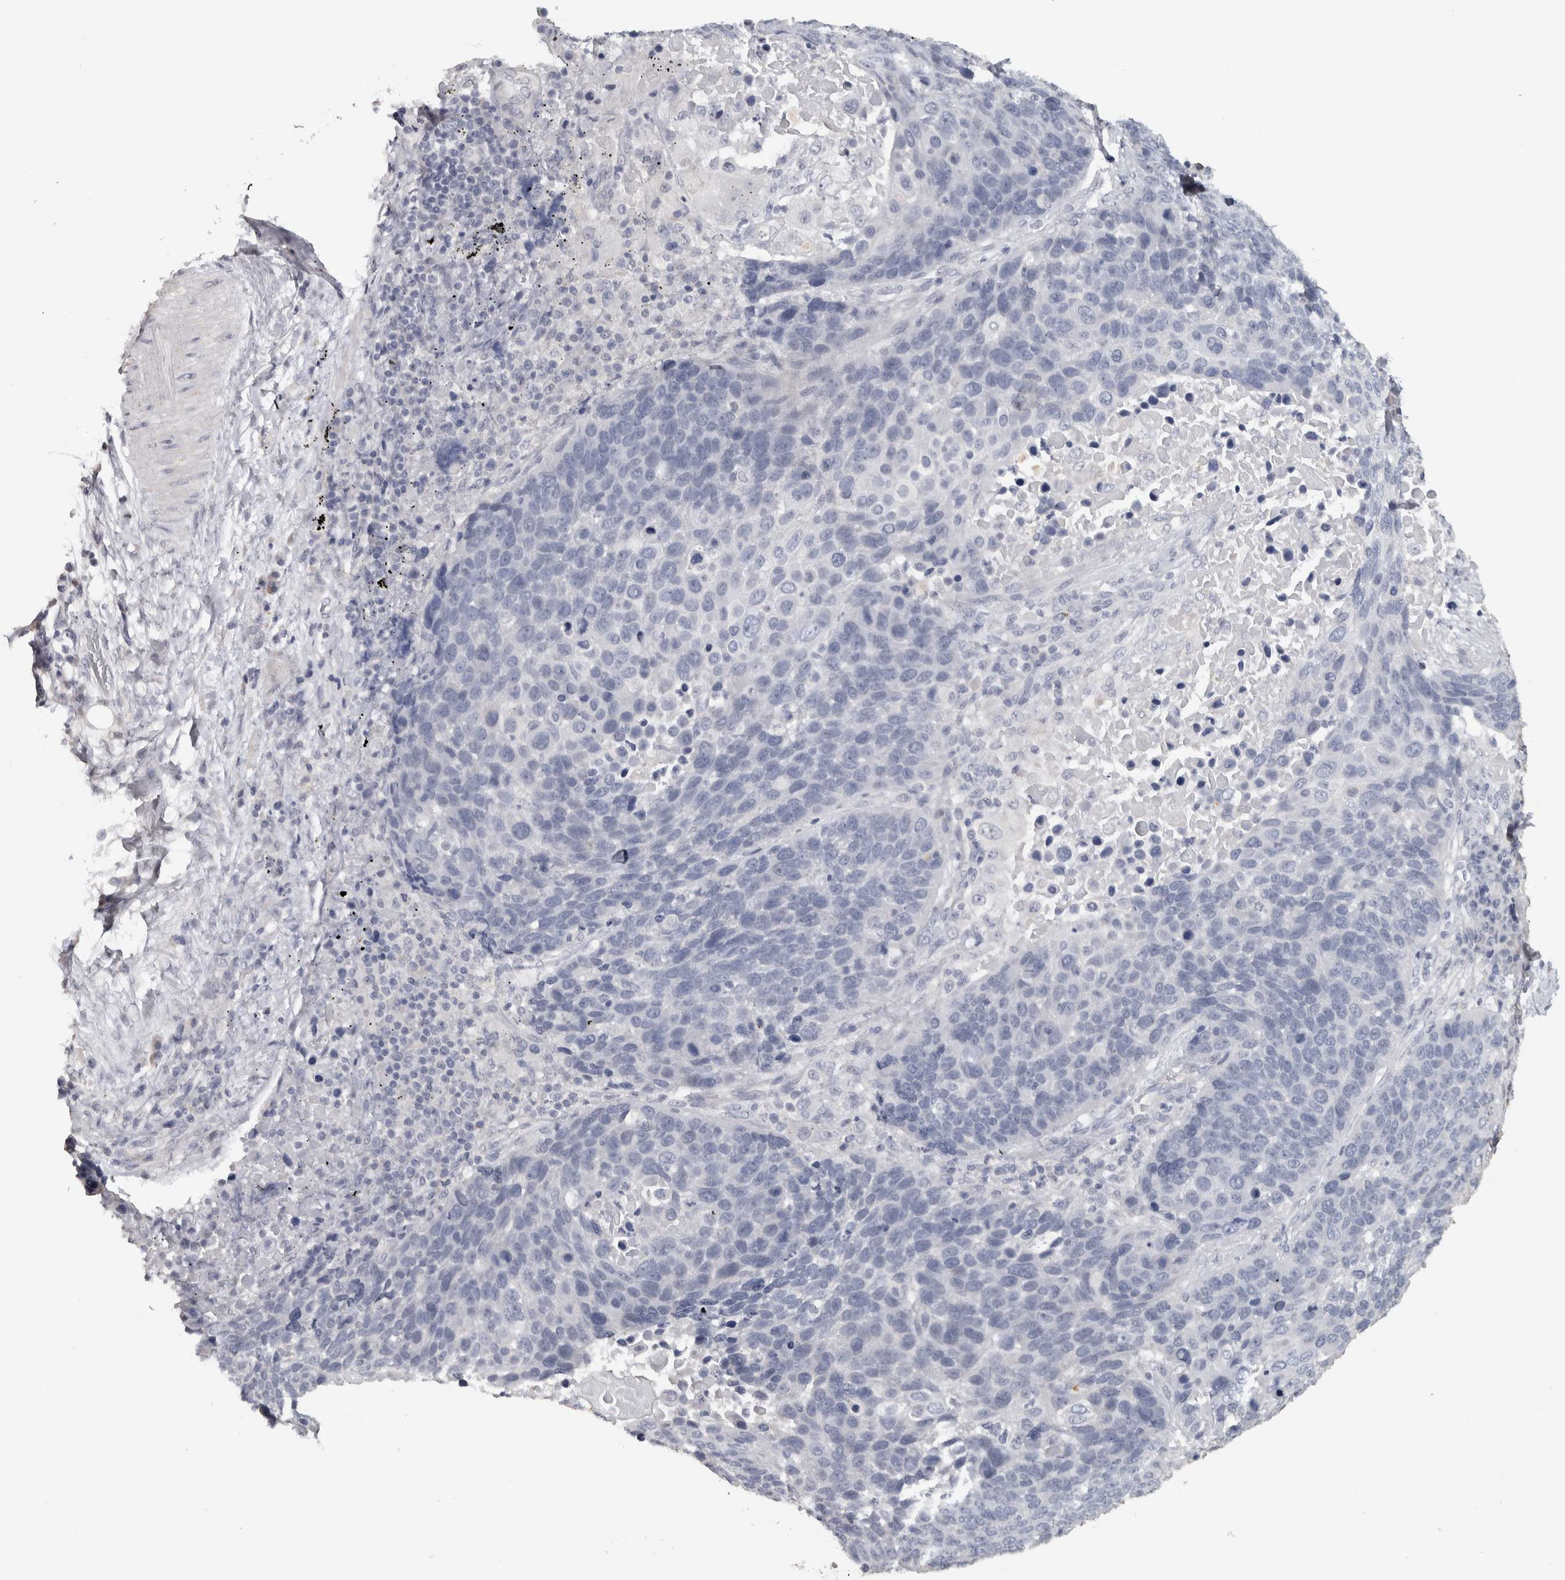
{"staining": {"intensity": "negative", "quantity": "none", "location": "none"}, "tissue": "lung cancer", "cell_type": "Tumor cells", "image_type": "cancer", "snomed": [{"axis": "morphology", "description": "Squamous cell carcinoma, NOS"}, {"axis": "topography", "description": "Lung"}], "caption": "IHC of lung cancer (squamous cell carcinoma) demonstrates no expression in tumor cells.", "gene": "NECAB1", "patient": {"sex": "male", "age": 66}}